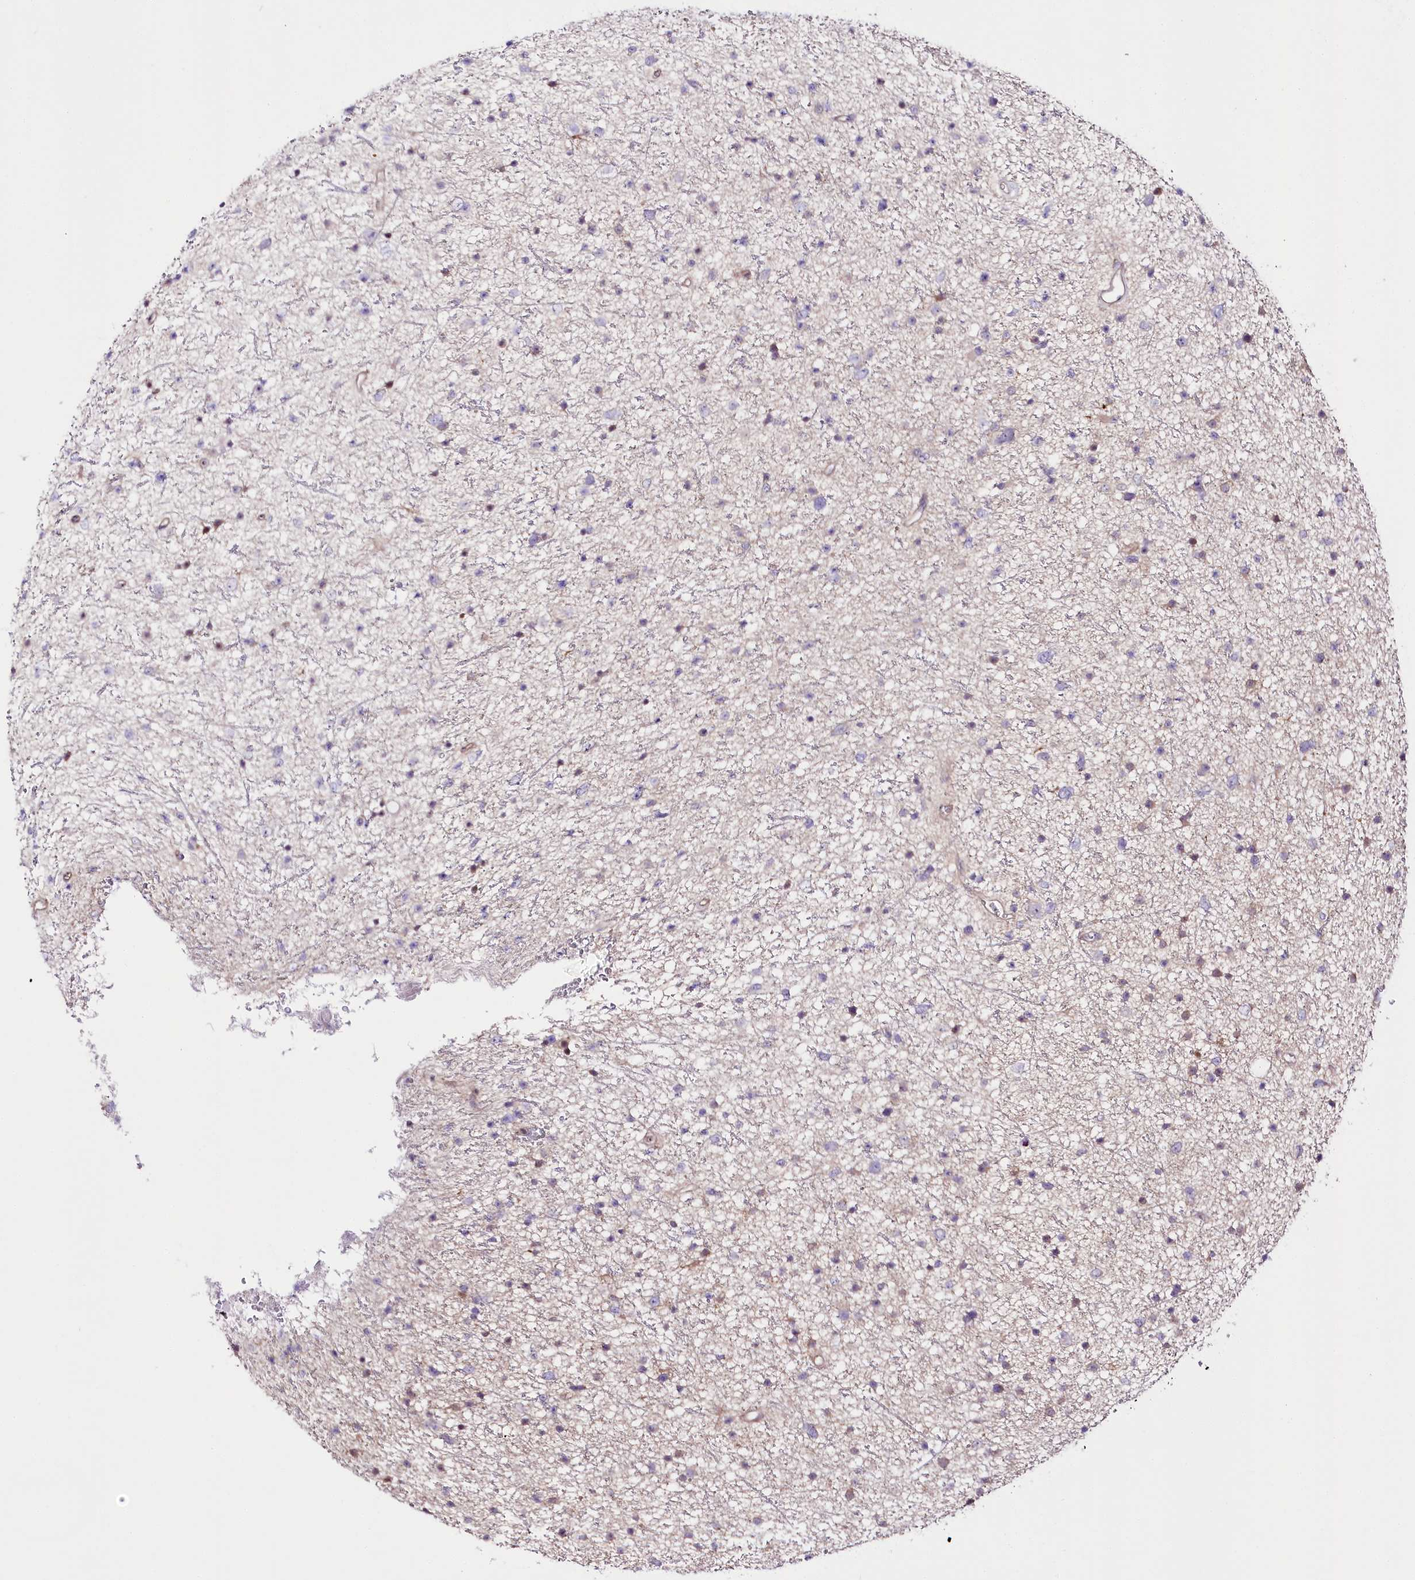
{"staining": {"intensity": "negative", "quantity": "none", "location": "none"}, "tissue": "glioma", "cell_type": "Tumor cells", "image_type": "cancer", "snomed": [{"axis": "morphology", "description": "Glioma, malignant, Low grade"}, {"axis": "topography", "description": "Cerebral cortex"}], "caption": "Histopathology image shows no protein expression in tumor cells of glioma tissue.", "gene": "UGP2", "patient": {"sex": "female", "age": 39}}